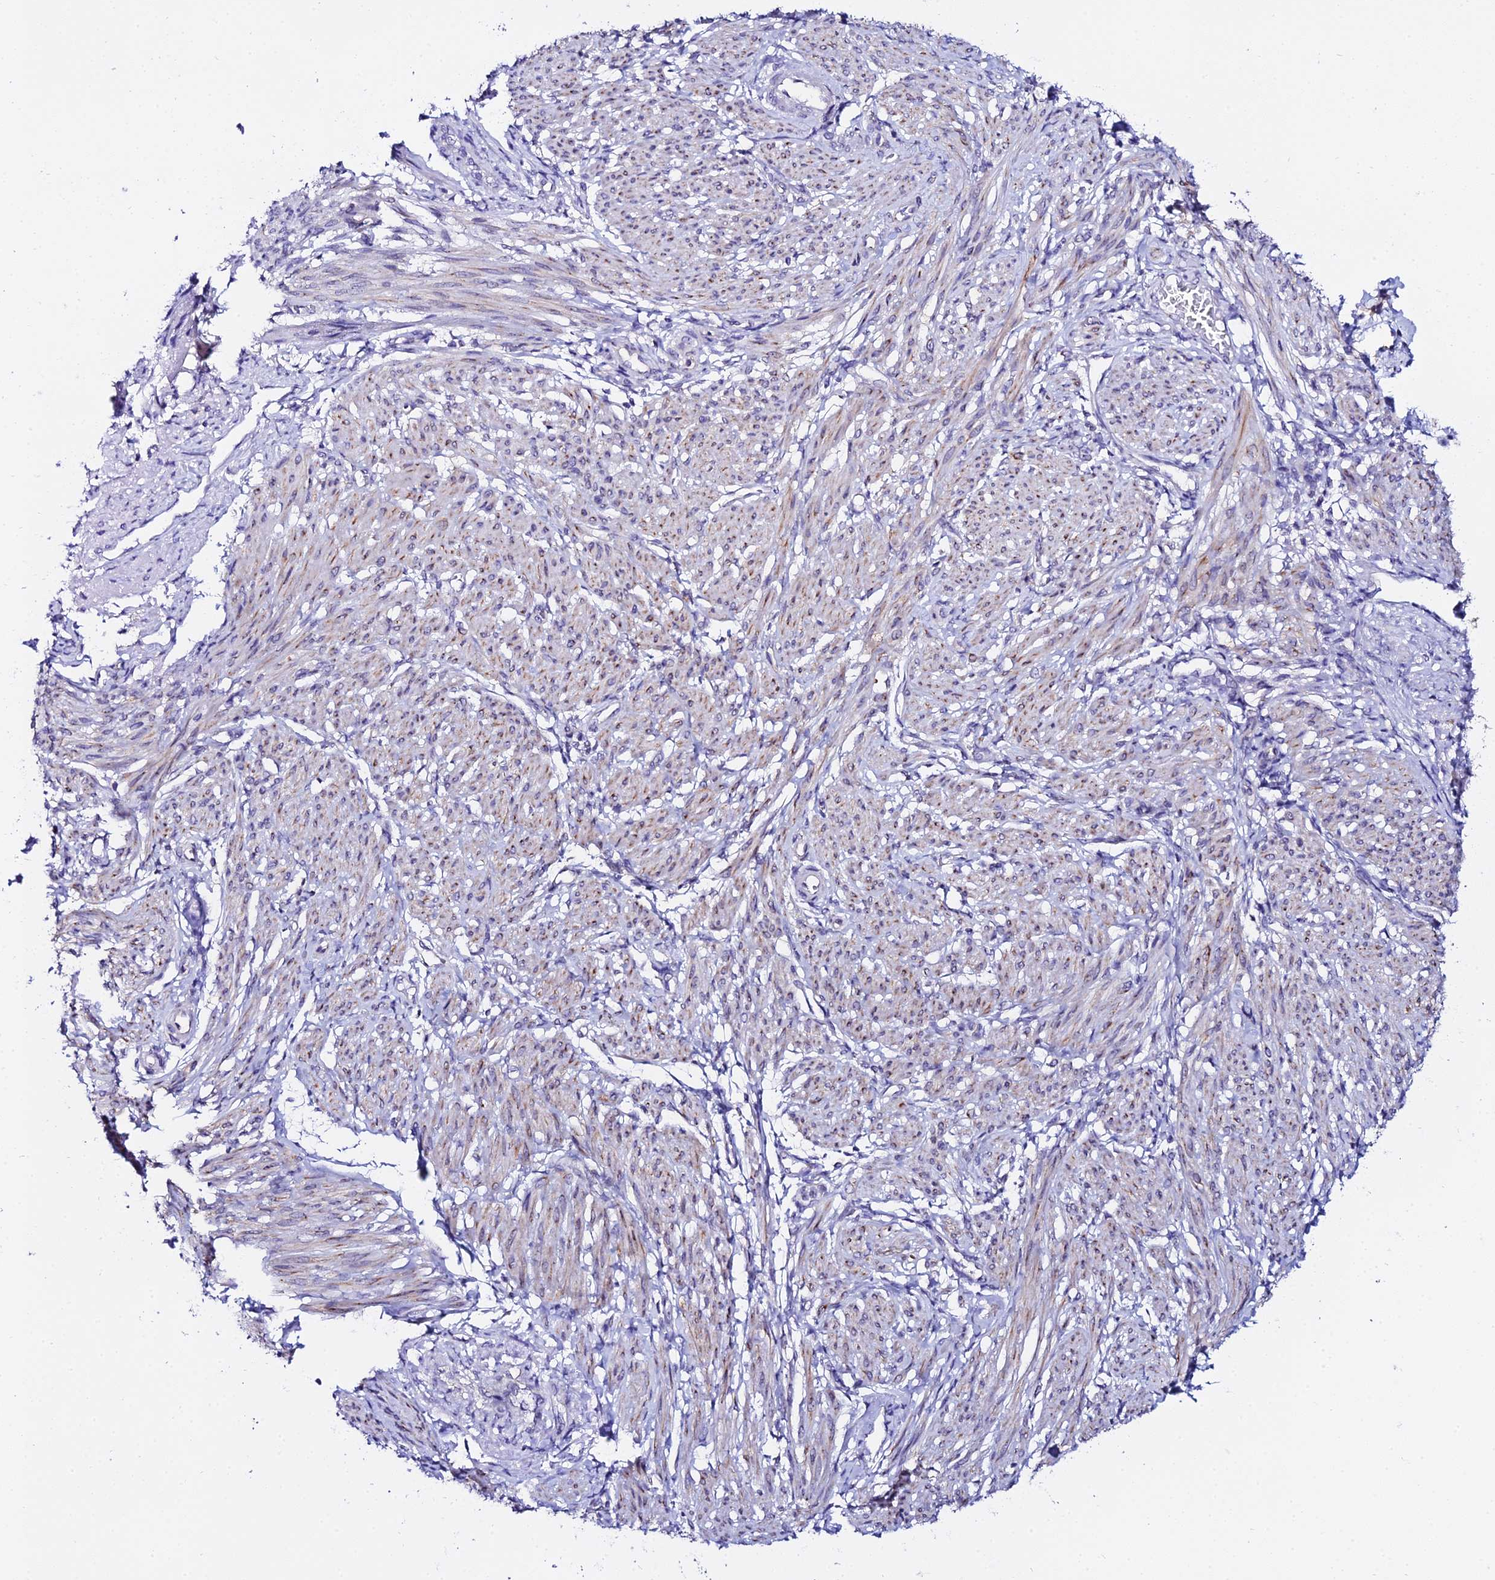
{"staining": {"intensity": "moderate", "quantity": "<25%", "location": "cytoplasmic/membranous"}, "tissue": "smooth muscle", "cell_type": "Smooth muscle cells", "image_type": "normal", "snomed": [{"axis": "morphology", "description": "Normal tissue, NOS"}, {"axis": "topography", "description": "Smooth muscle"}], "caption": "Protein staining of benign smooth muscle reveals moderate cytoplasmic/membranous positivity in approximately <25% of smooth muscle cells.", "gene": "ATG16L2", "patient": {"sex": "female", "age": 39}}